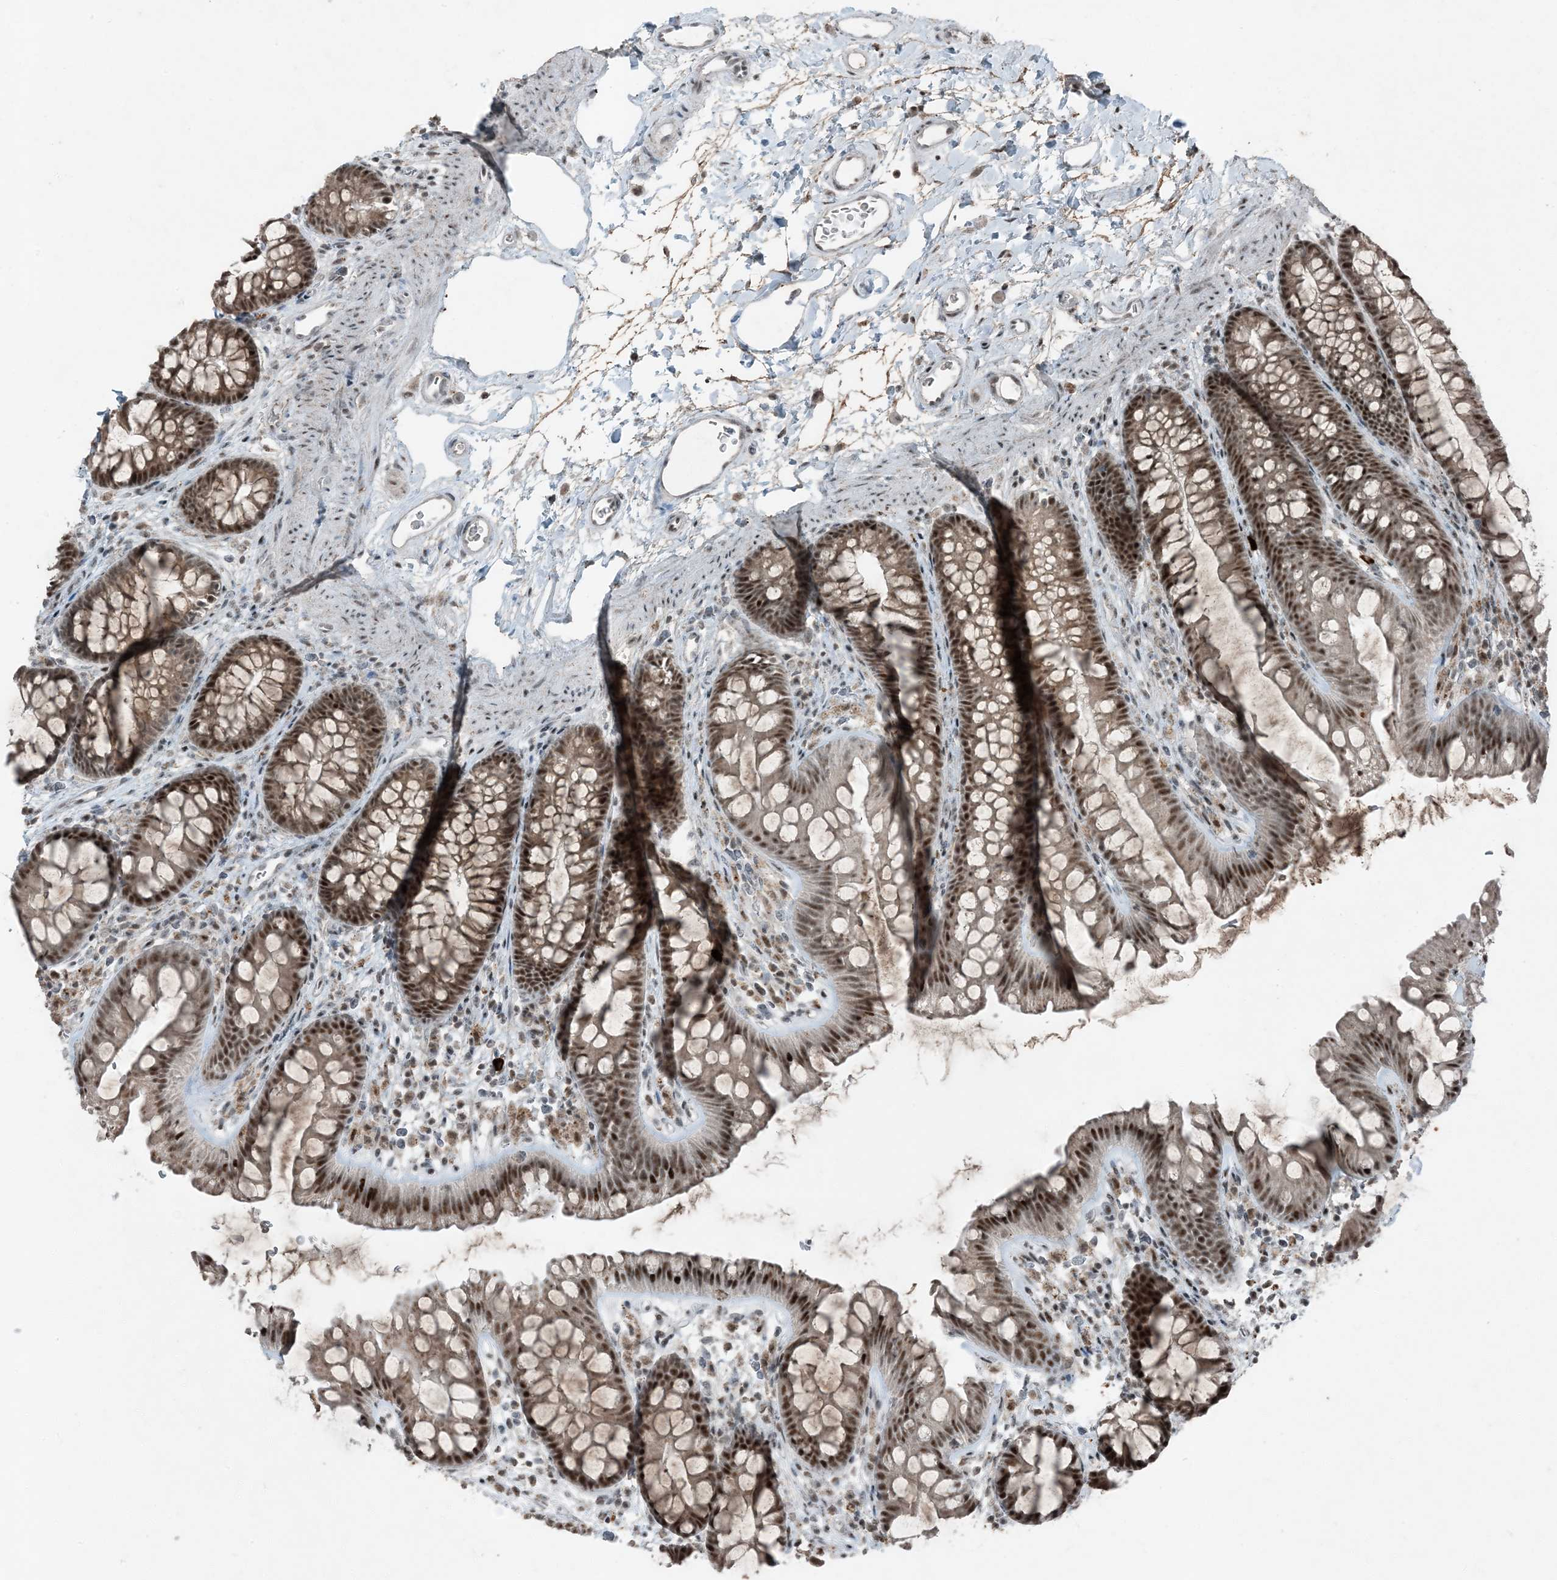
{"staining": {"intensity": "weak", "quantity": "25%-75%", "location": "nuclear"}, "tissue": "colon", "cell_type": "Endothelial cells", "image_type": "normal", "snomed": [{"axis": "morphology", "description": "Normal tissue, NOS"}, {"axis": "topography", "description": "Colon"}], "caption": "IHC photomicrograph of unremarkable human colon stained for a protein (brown), which reveals low levels of weak nuclear positivity in about 25%-75% of endothelial cells.", "gene": "TADA2B", "patient": {"sex": "female", "age": 62}}